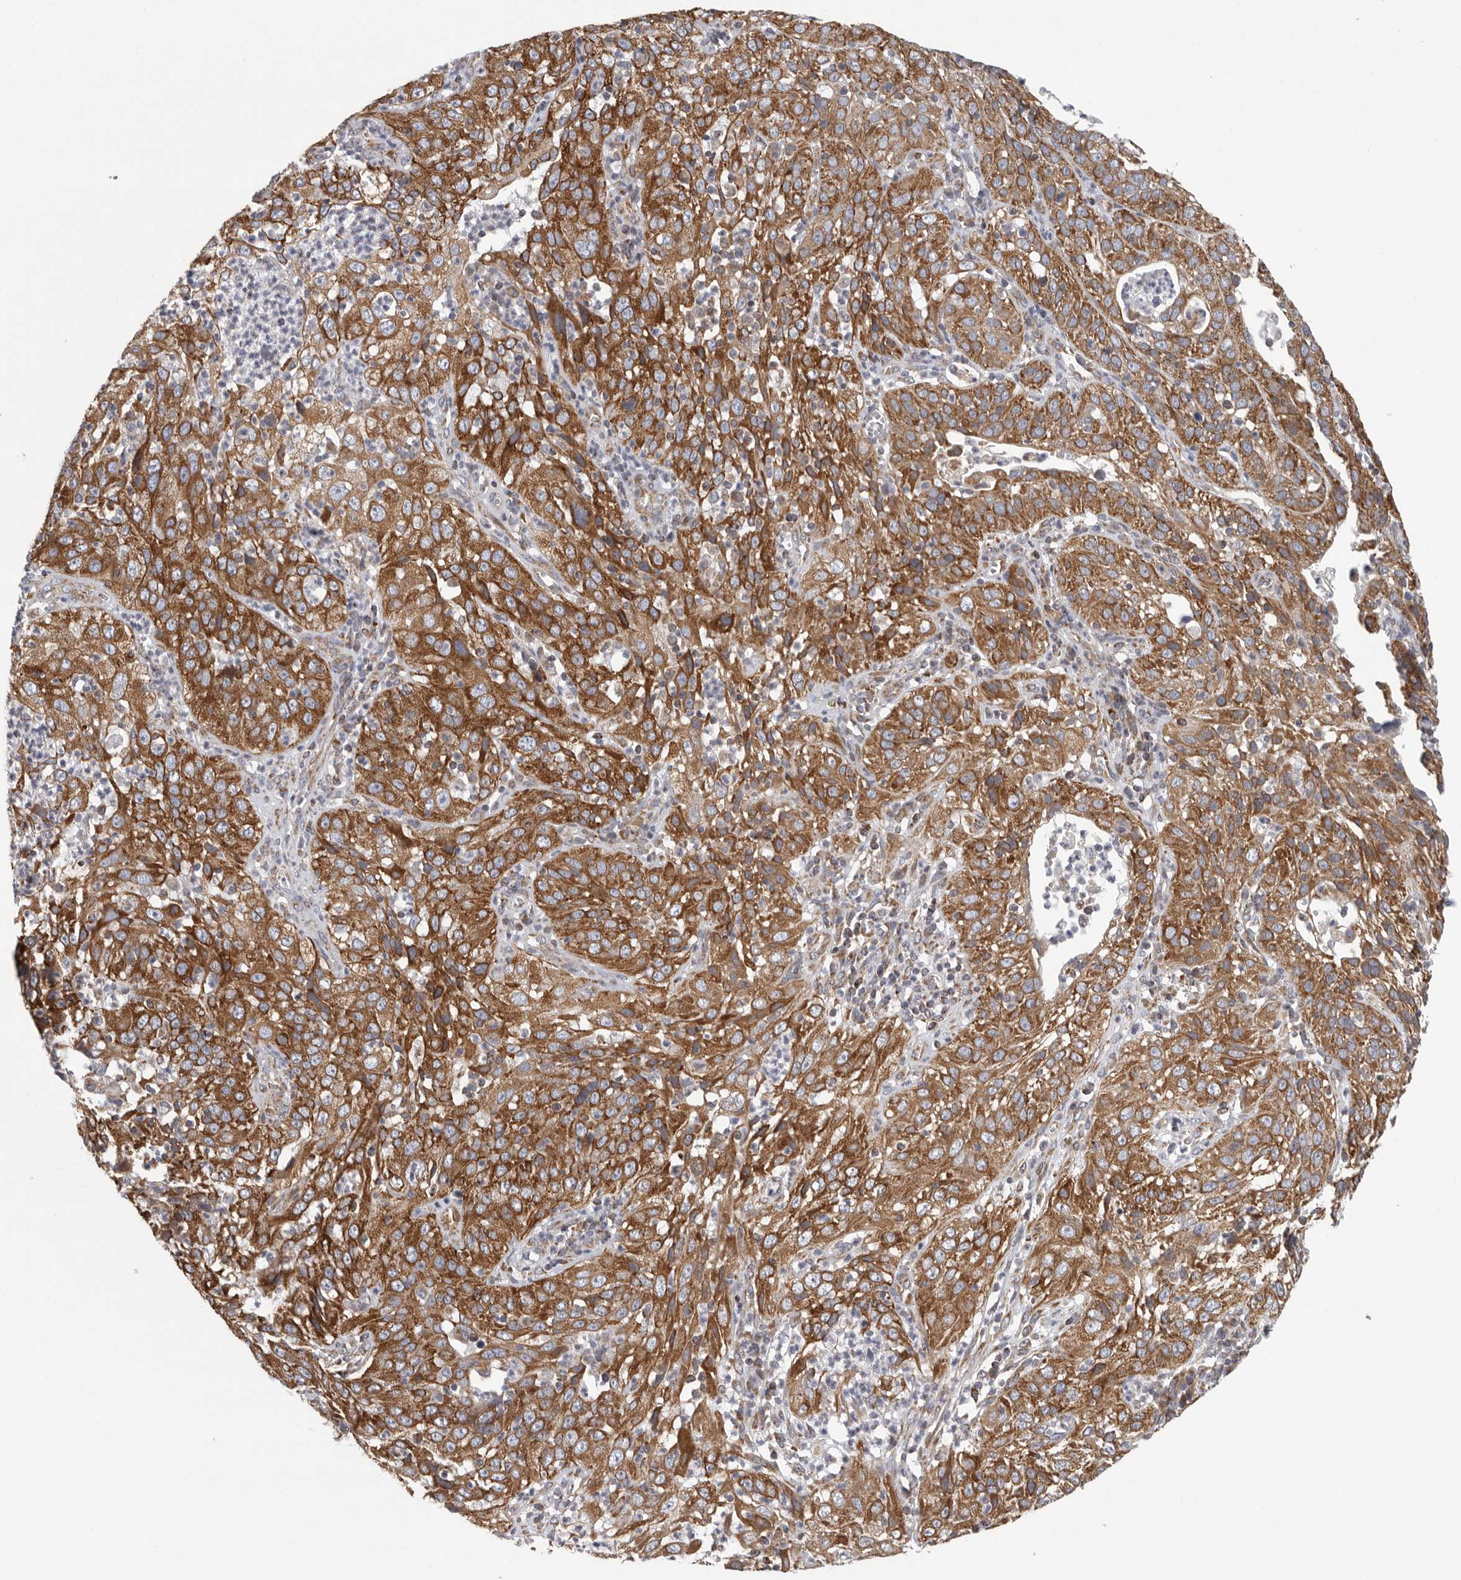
{"staining": {"intensity": "strong", "quantity": ">75%", "location": "cytoplasmic/membranous"}, "tissue": "cervical cancer", "cell_type": "Tumor cells", "image_type": "cancer", "snomed": [{"axis": "morphology", "description": "Squamous cell carcinoma, NOS"}, {"axis": "topography", "description": "Cervix"}], "caption": "Human cervical squamous cell carcinoma stained with a brown dye reveals strong cytoplasmic/membranous positive staining in about >75% of tumor cells.", "gene": "FKBP8", "patient": {"sex": "female", "age": 32}}